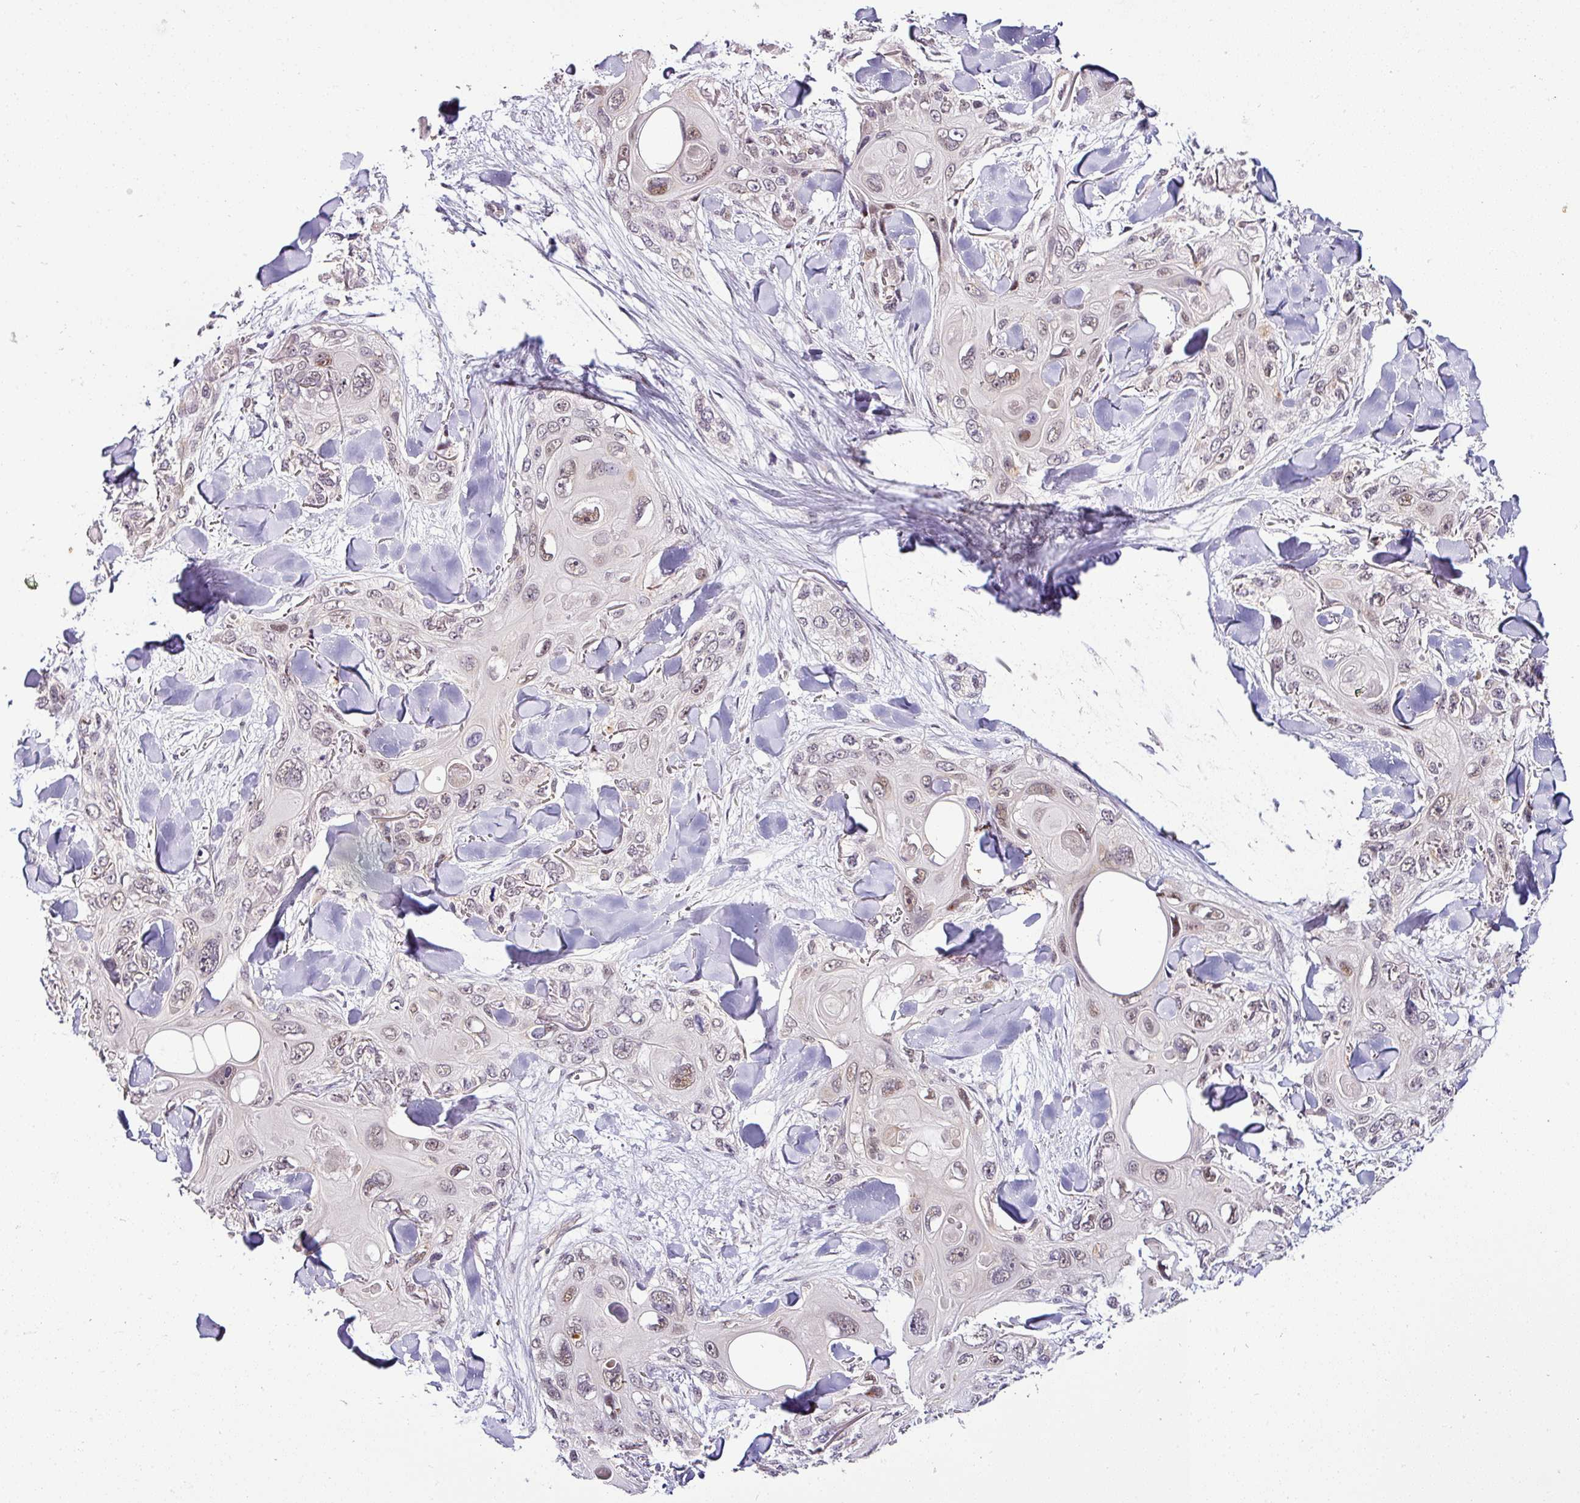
{"staining": {"intensity": "weak", "quantity": "25%-75%", "location": "nuclear"}, "tissue": "skin cancer", "cell_type": "Tumor cells", "image_type": "cancer", "snomed": [{"axis": "morphology", "description": "Normal tissue, NOS"}, {"axis": "morphology", "description": "Squamous cell carcinoma, NOS"}, {"axis": "topography", "description": "Skin"}], "caption": "Tumor cells display weak nuclear positivity in about 25%-75% of cells in skin squamous cell carcinoma.", "gene": "NAPSA", "patient": {"sex": "male", "age": 72}}